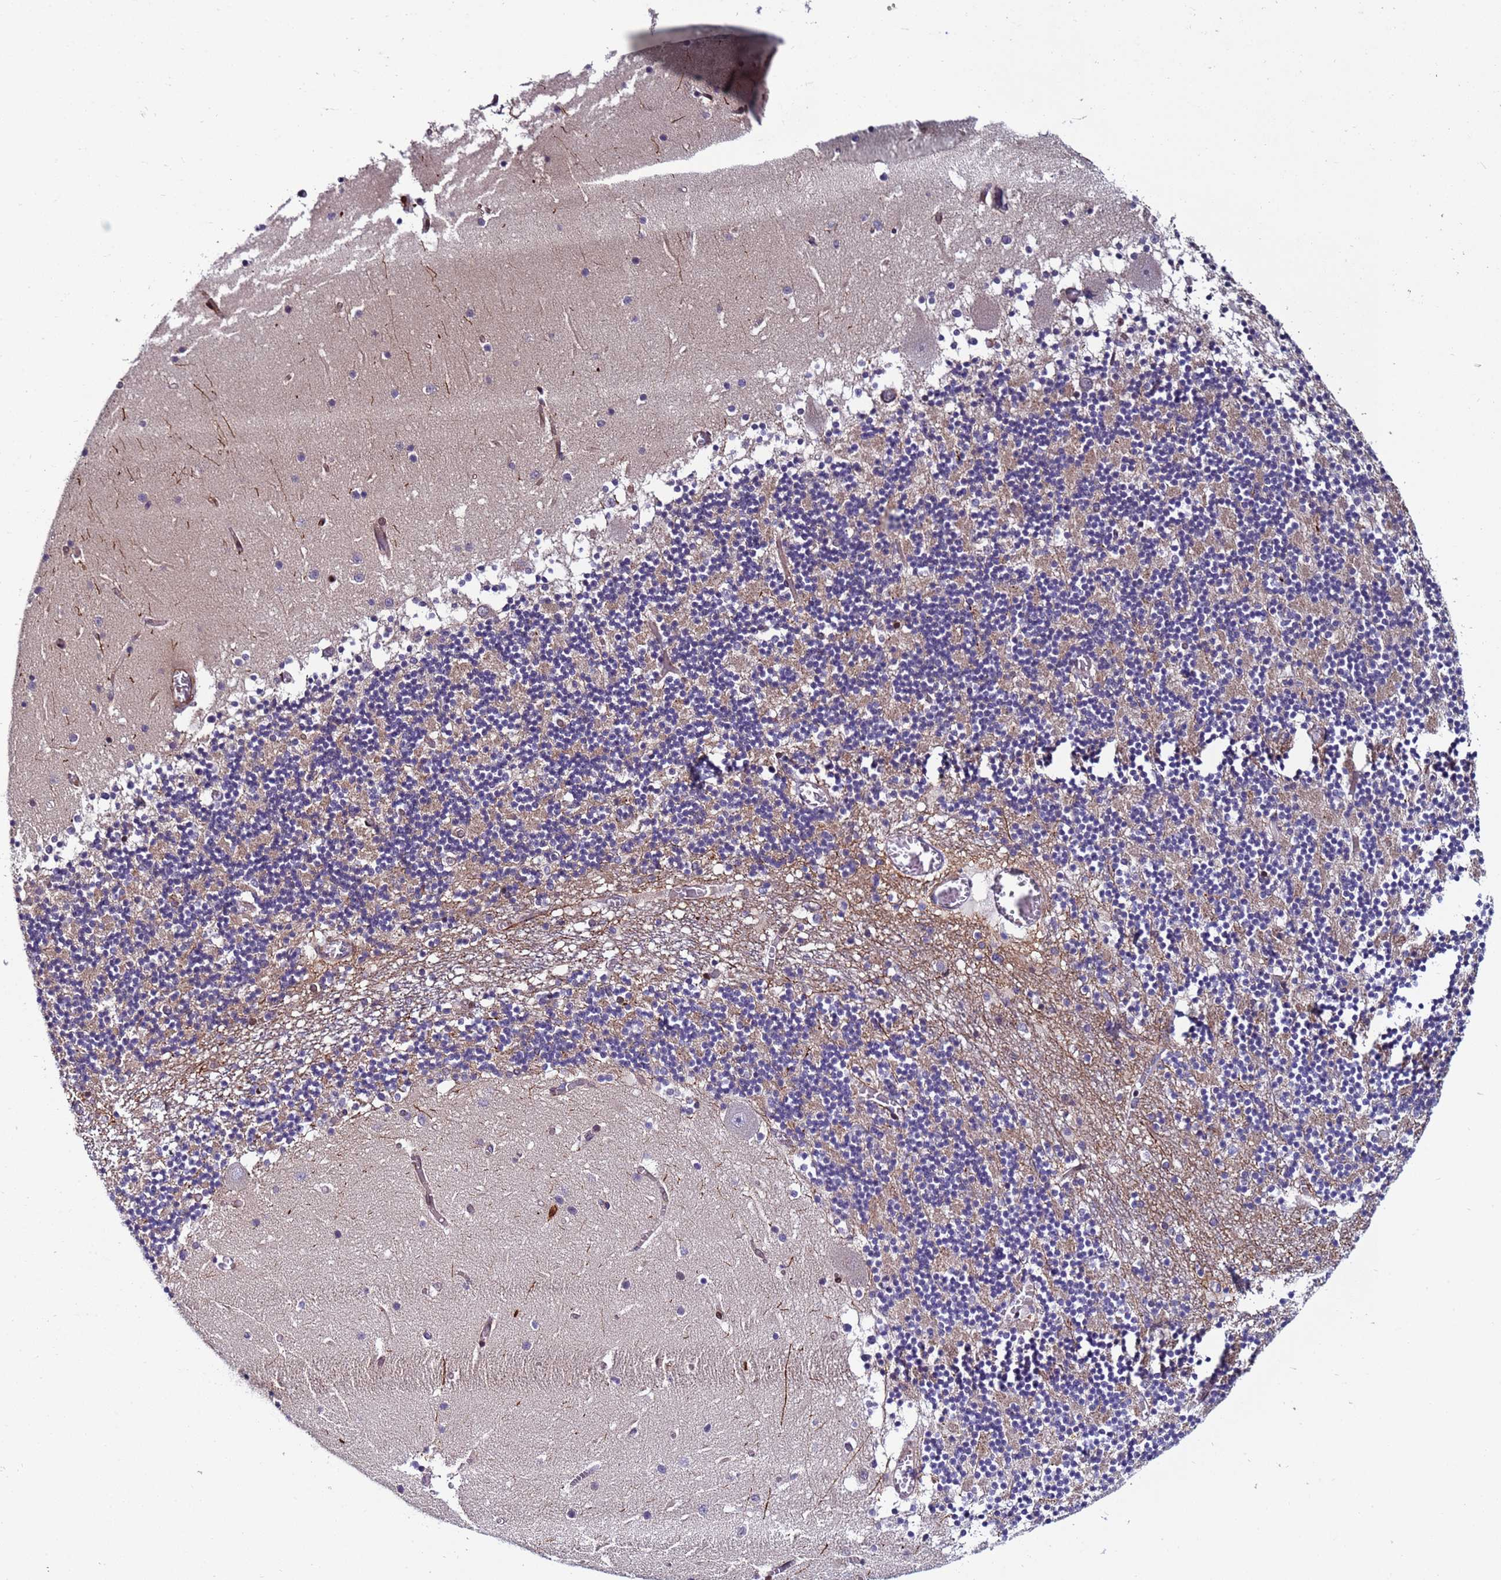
{"staining": {"intensity": "moderate", "quantity": "25%-75%", "location": "cytoplasmic/membranous"}, "tissue": "cerebellum", "cell_type": "Cells in granular layer", "image_type": "normal", "snomed": [{"axis": "morphology", "description": "Normal tissue, NOS"}, {"axis": "topography", "description": "Cerebellum"}], "caption": "Human cerebellum stained for a protein (brown) shows moderate cytoplasmic/membranous positive staining in approximately 25%-75% of cells in granular layer.", "gene": "WBP11", "patient": {"sex": "female", "age": 28}}